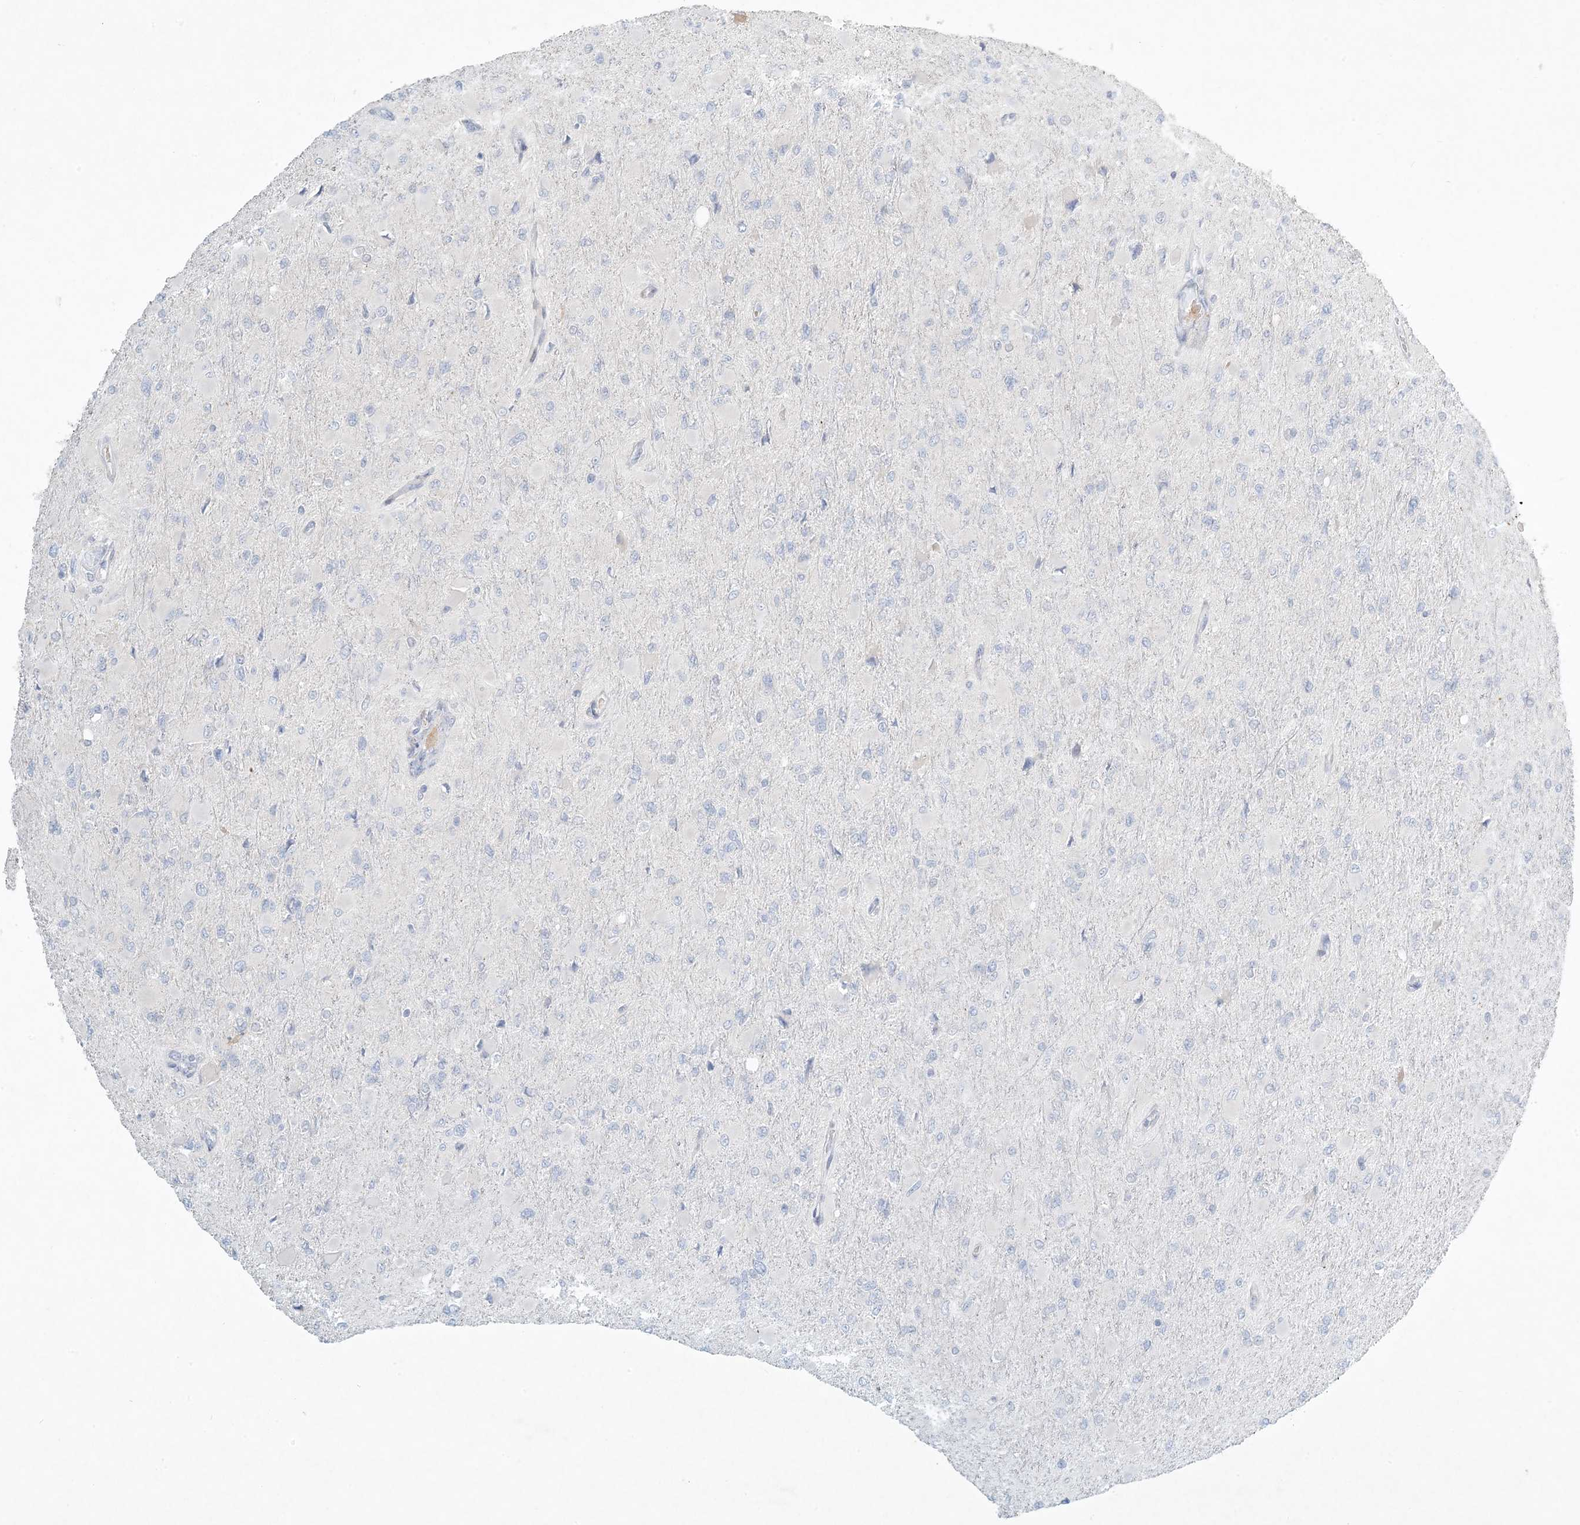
{"staining": {"intensity": "negative", "quantity": "none", "location": "none"}, "tissue": "glioma", "cell_type": "Tumor cells", "image_type": "cancer", "snomed": [{"axis": "morphology", "description": "Glioma, malignant, High grade"}, {"axis": "topography", "description": "Cerebral cortex"}], "caption": "This is an immunohistochemistry (IHC) histopathology image of glioma. There is no expression in tumor cells.", "gene": "ZNF385D", "patient": {"sex": "female", "age": 36}}